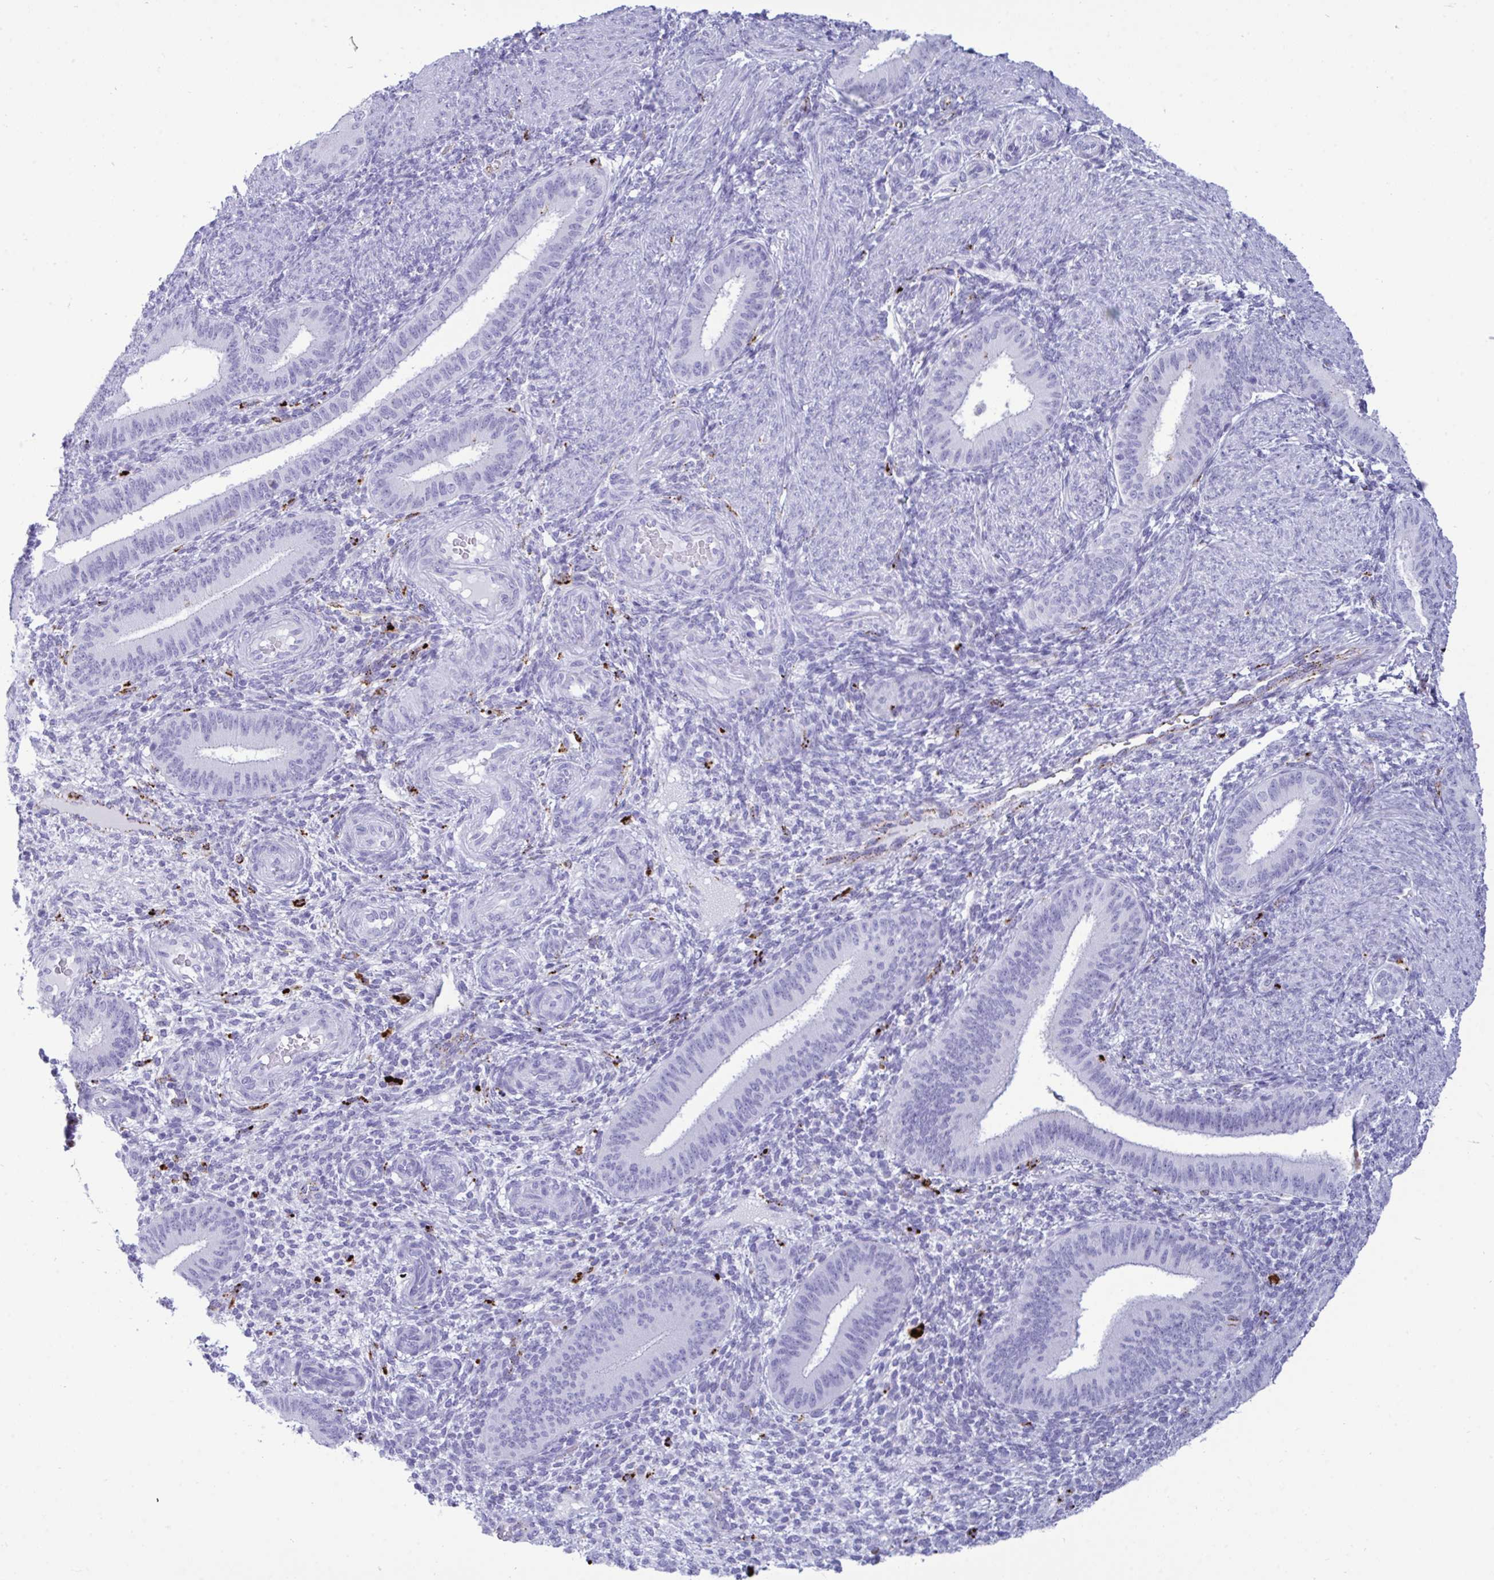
{"staining": {"intensity": "negative", "quantity": "none", "location": "none"}, "tissue": "endometrium", "cell_type": "Cells in endometrial stroma", "image_type": "normal", "snomed": [{"axis": "morphology", "description": "Normal tissue, NOS"}, {"axis": "topography", "description": "Endometrium"}], "caption": "This is an IHC micrograph of benign endometrium. There is no expression in cells in endometrial stroma.", "gene": "CPVL", "patient": {"sex": "female", "age": 39}}